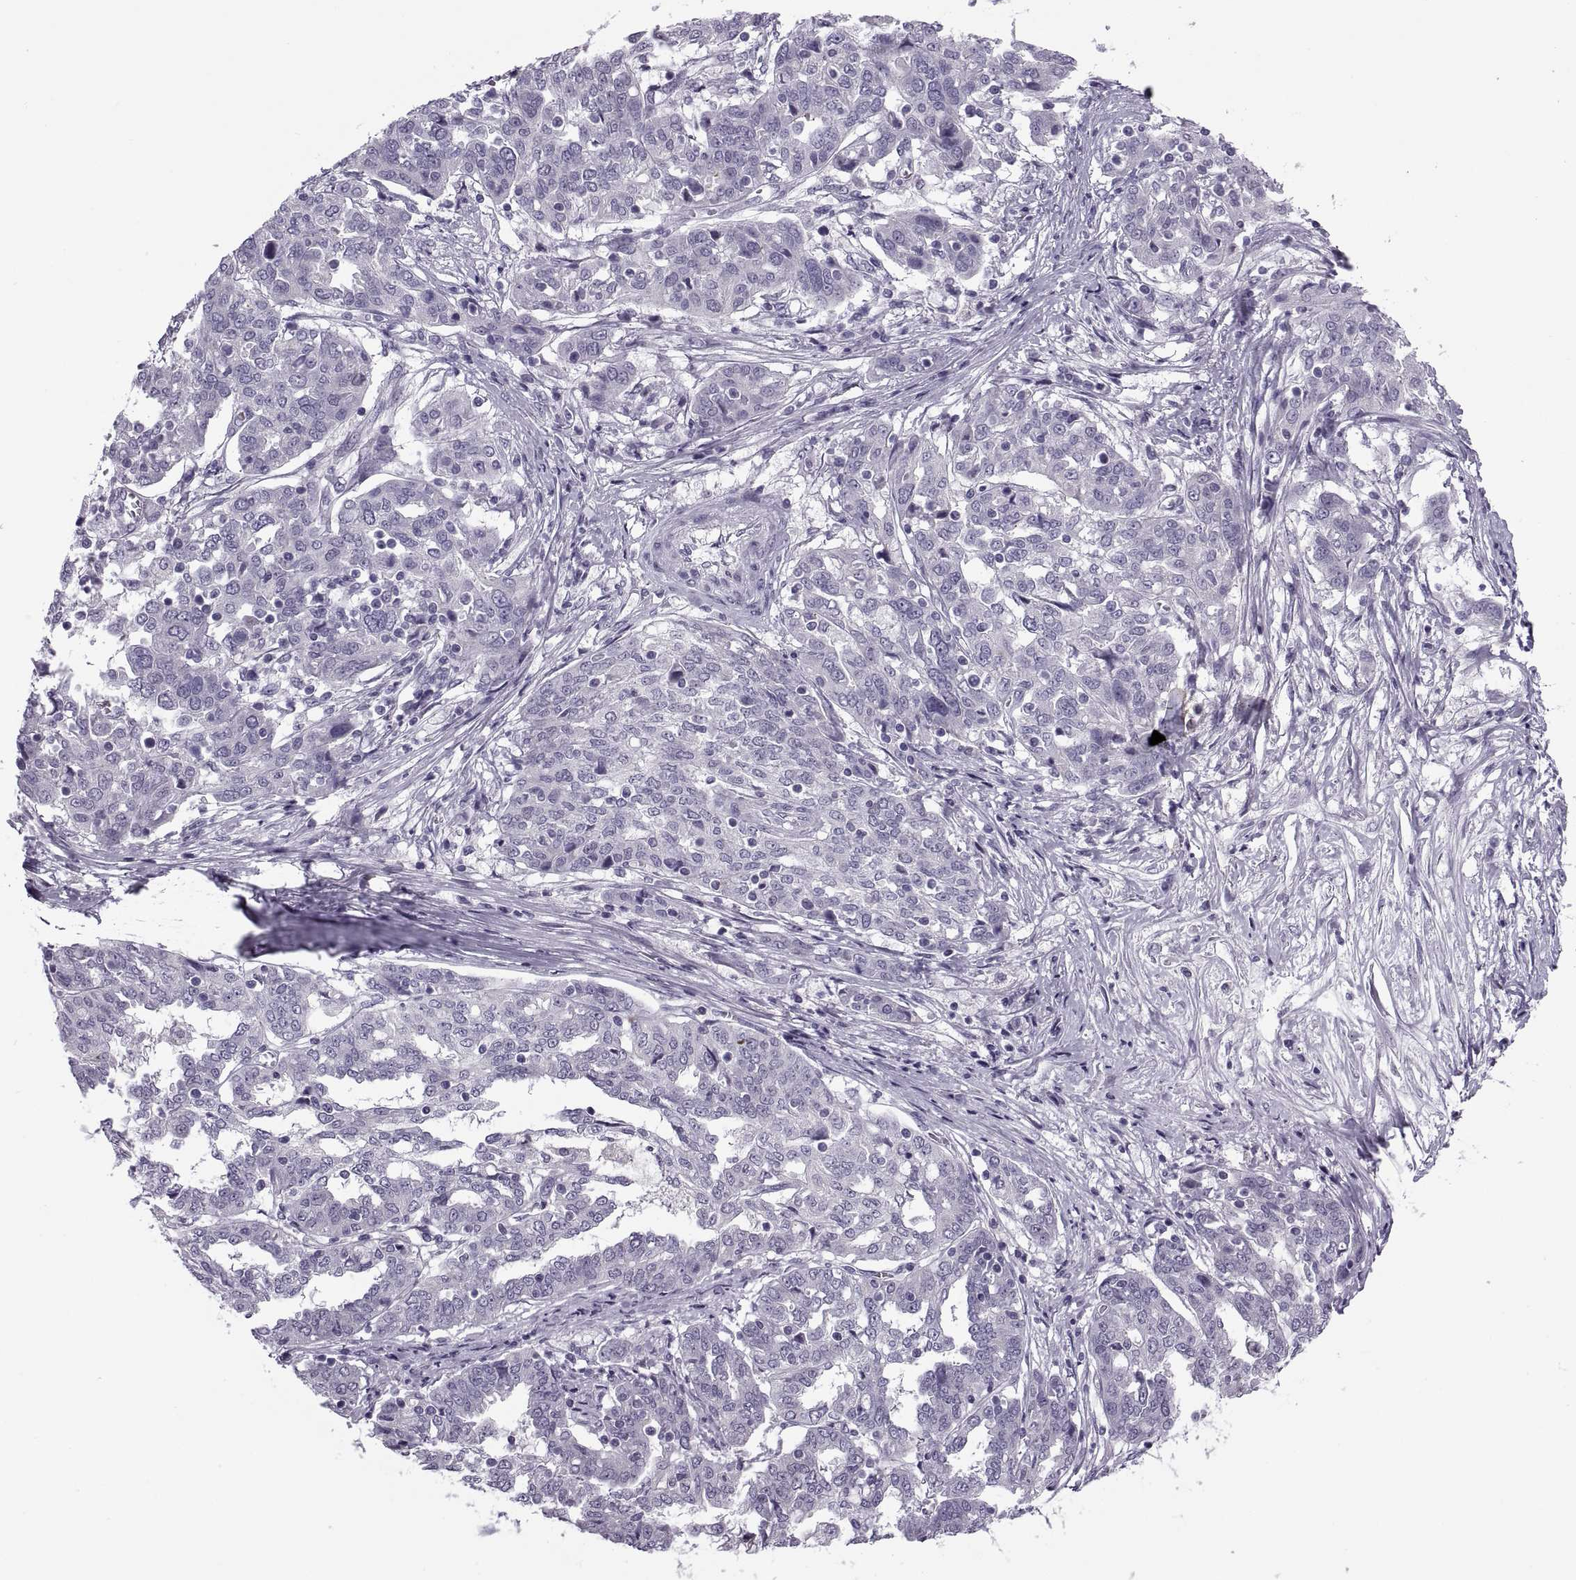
{"staining": {"intensity": "negative", "quantity": "none", "location": "none"}, "tissue": "ovarian cancer", "cell_type": "Tumor cells", "image_type": "cancer", "snomed": [{"axis": "morphology", "description": "Cystadenocarcinoma, serous, NOS"}, {"axis": "topography", "description": "Ovary"}], "caption": "This photomicrograph is of ovarian cancer (serous cystadenocarcinoma) stained with immunohistochemistry to label a protein in brown with the nuclei are counter-stained blue. There is no positivity in tumor cells. (DAB (3,3'-diaminobenzidine) immunohistochemistry (IHC), high magnification).", "gene": "MAGEB1", "patient": {"sex": "female", "age": 67}}